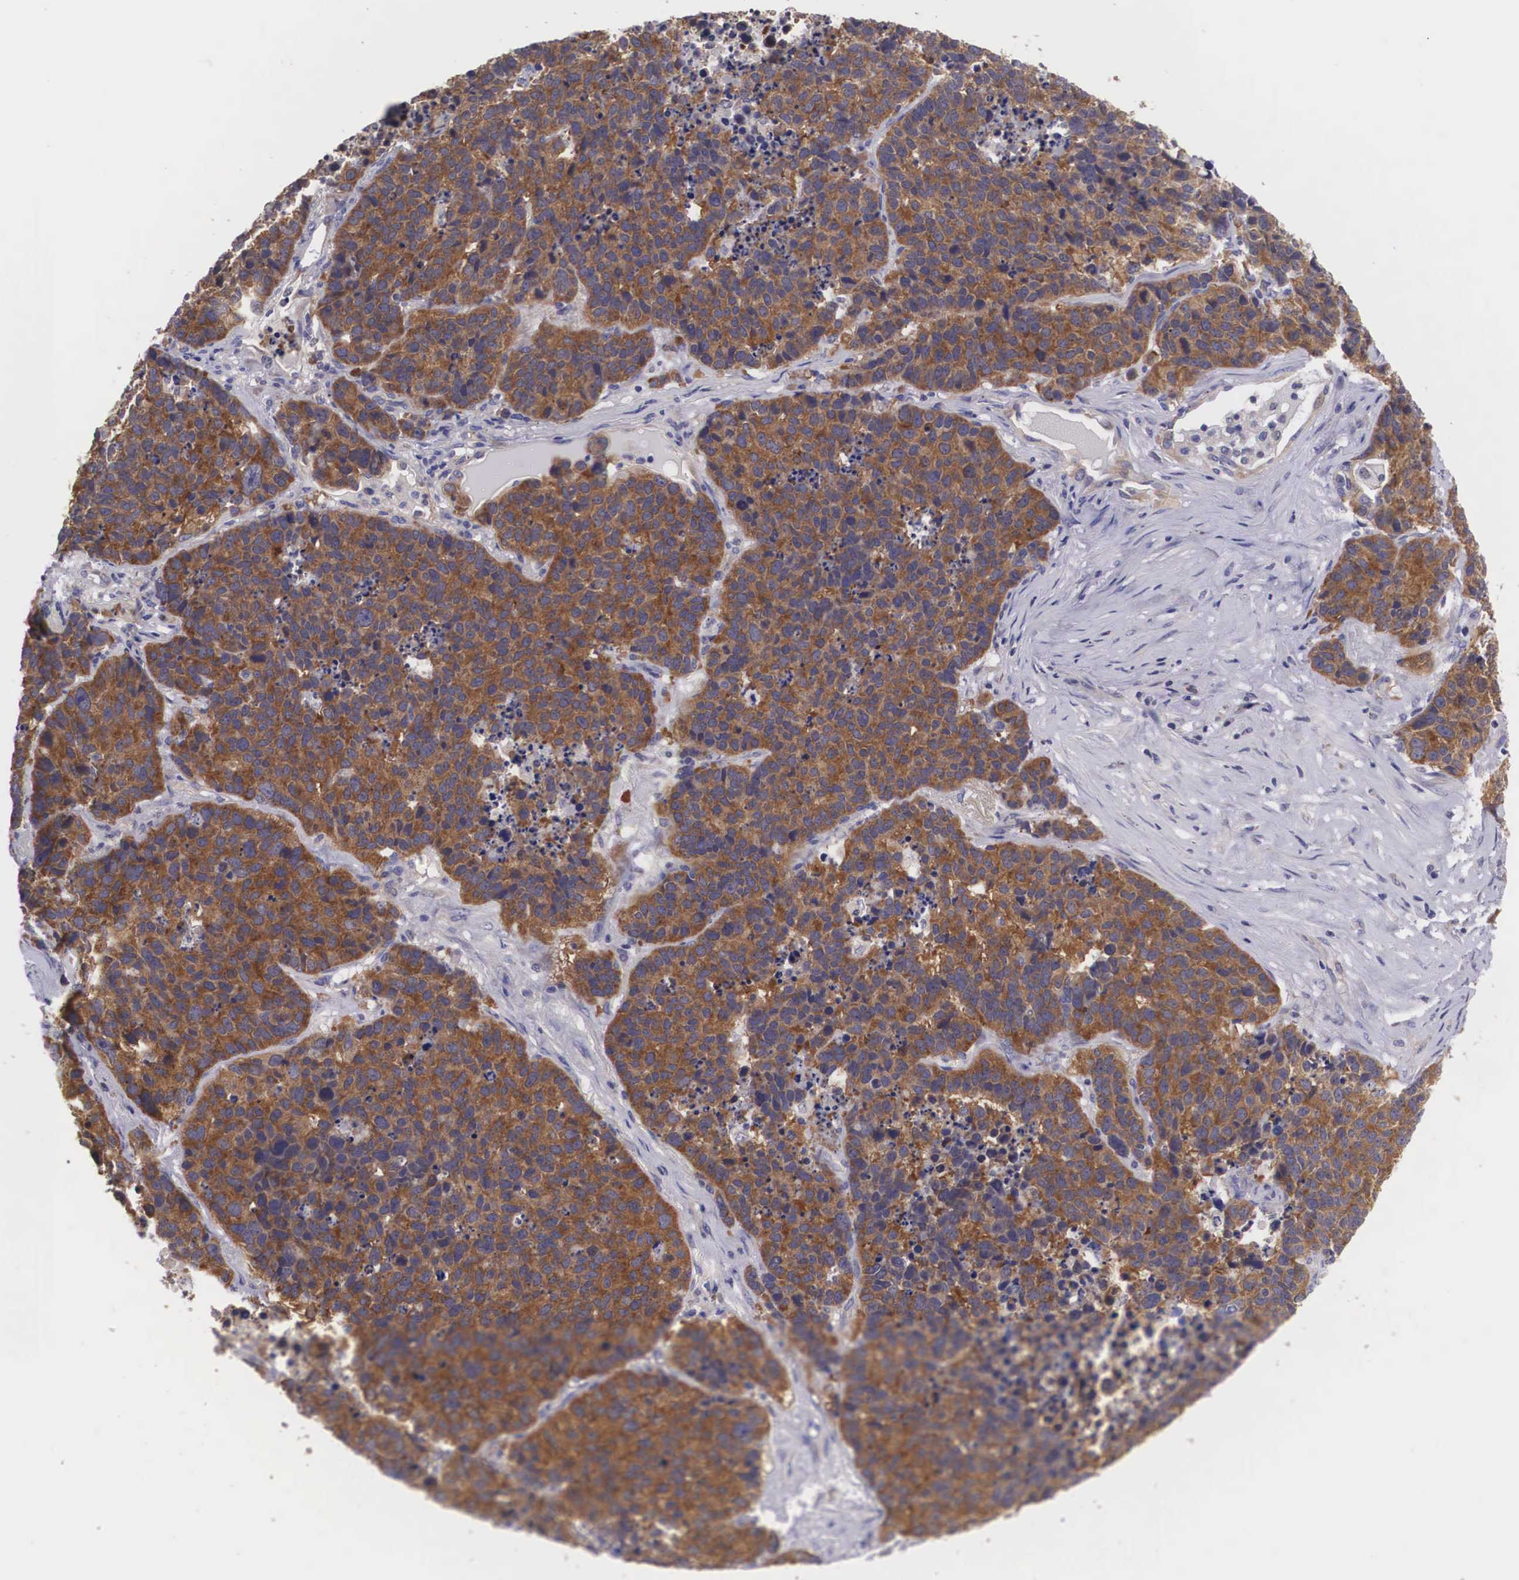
{"staining": {"intensity": "strong", "quantity": ">75%", "location": "cytoplasmic/membranous"}, "tissue": "lung cancer", "cell_type": "Tumor cells", "image_type": "cancer", "snomed": [{"axis": "morphology", "description": "Carcinoid, malignant, NOS"}, {"axis": "topography", "description": "Lung"}], "caption": "Immunohistochemical staining of lung cancer (malignant carcinoid) exhibits high levels of strong cytoplasmic/membranous protein positivity in approximately >75% of tumor cells.", "gene": "TXLNG", "patient": {"sex": "male", "age": 60}}